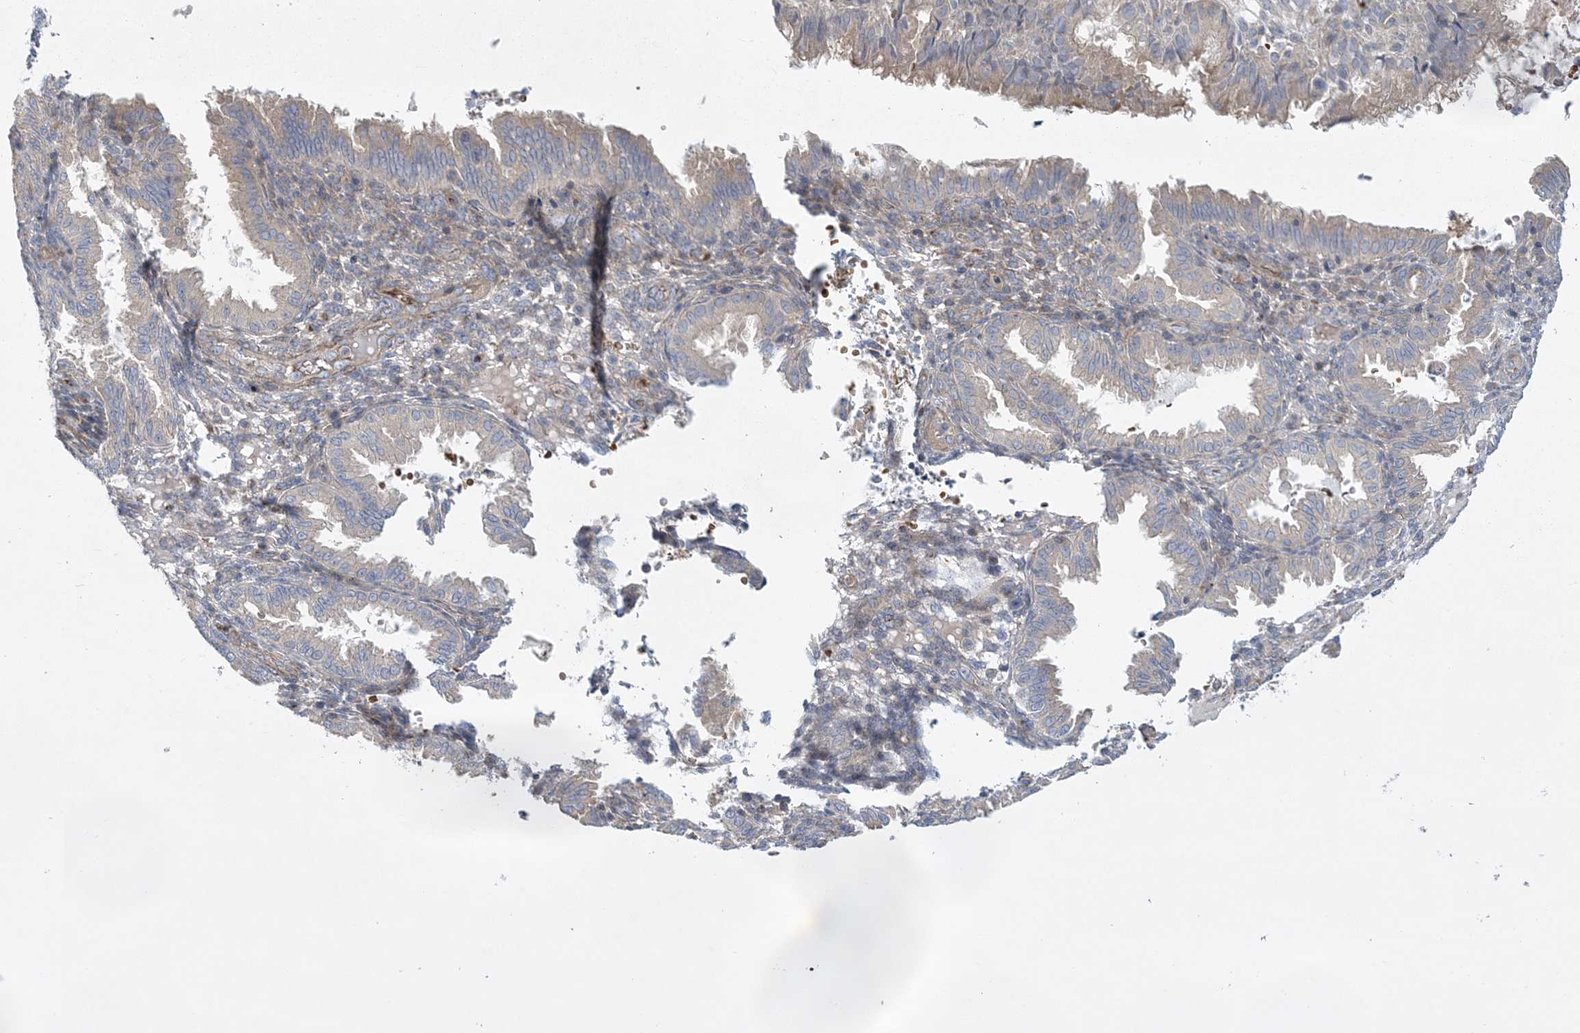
{"staining": {"intensity": "negative", "quantity": "none", "location": "none"}, "tissue": "endometrium", "cell_type": "Cells in endometrial stroma", "image_type": "normal", "snomed": [{"axis": "morphology", "description": "Normal tissue, NOS"}, {"axis": "topography", "description": "Endometrium"}], "caption": "IHC of normal endometrium exhibits no positivity in cells in endometrial stroma. (DAB (3,3'-diaminobenzidine) immunohistochemistry (IHC), high magnification).", "gene": "CALN1", "patient": {"sex": "female", "age": 33}}